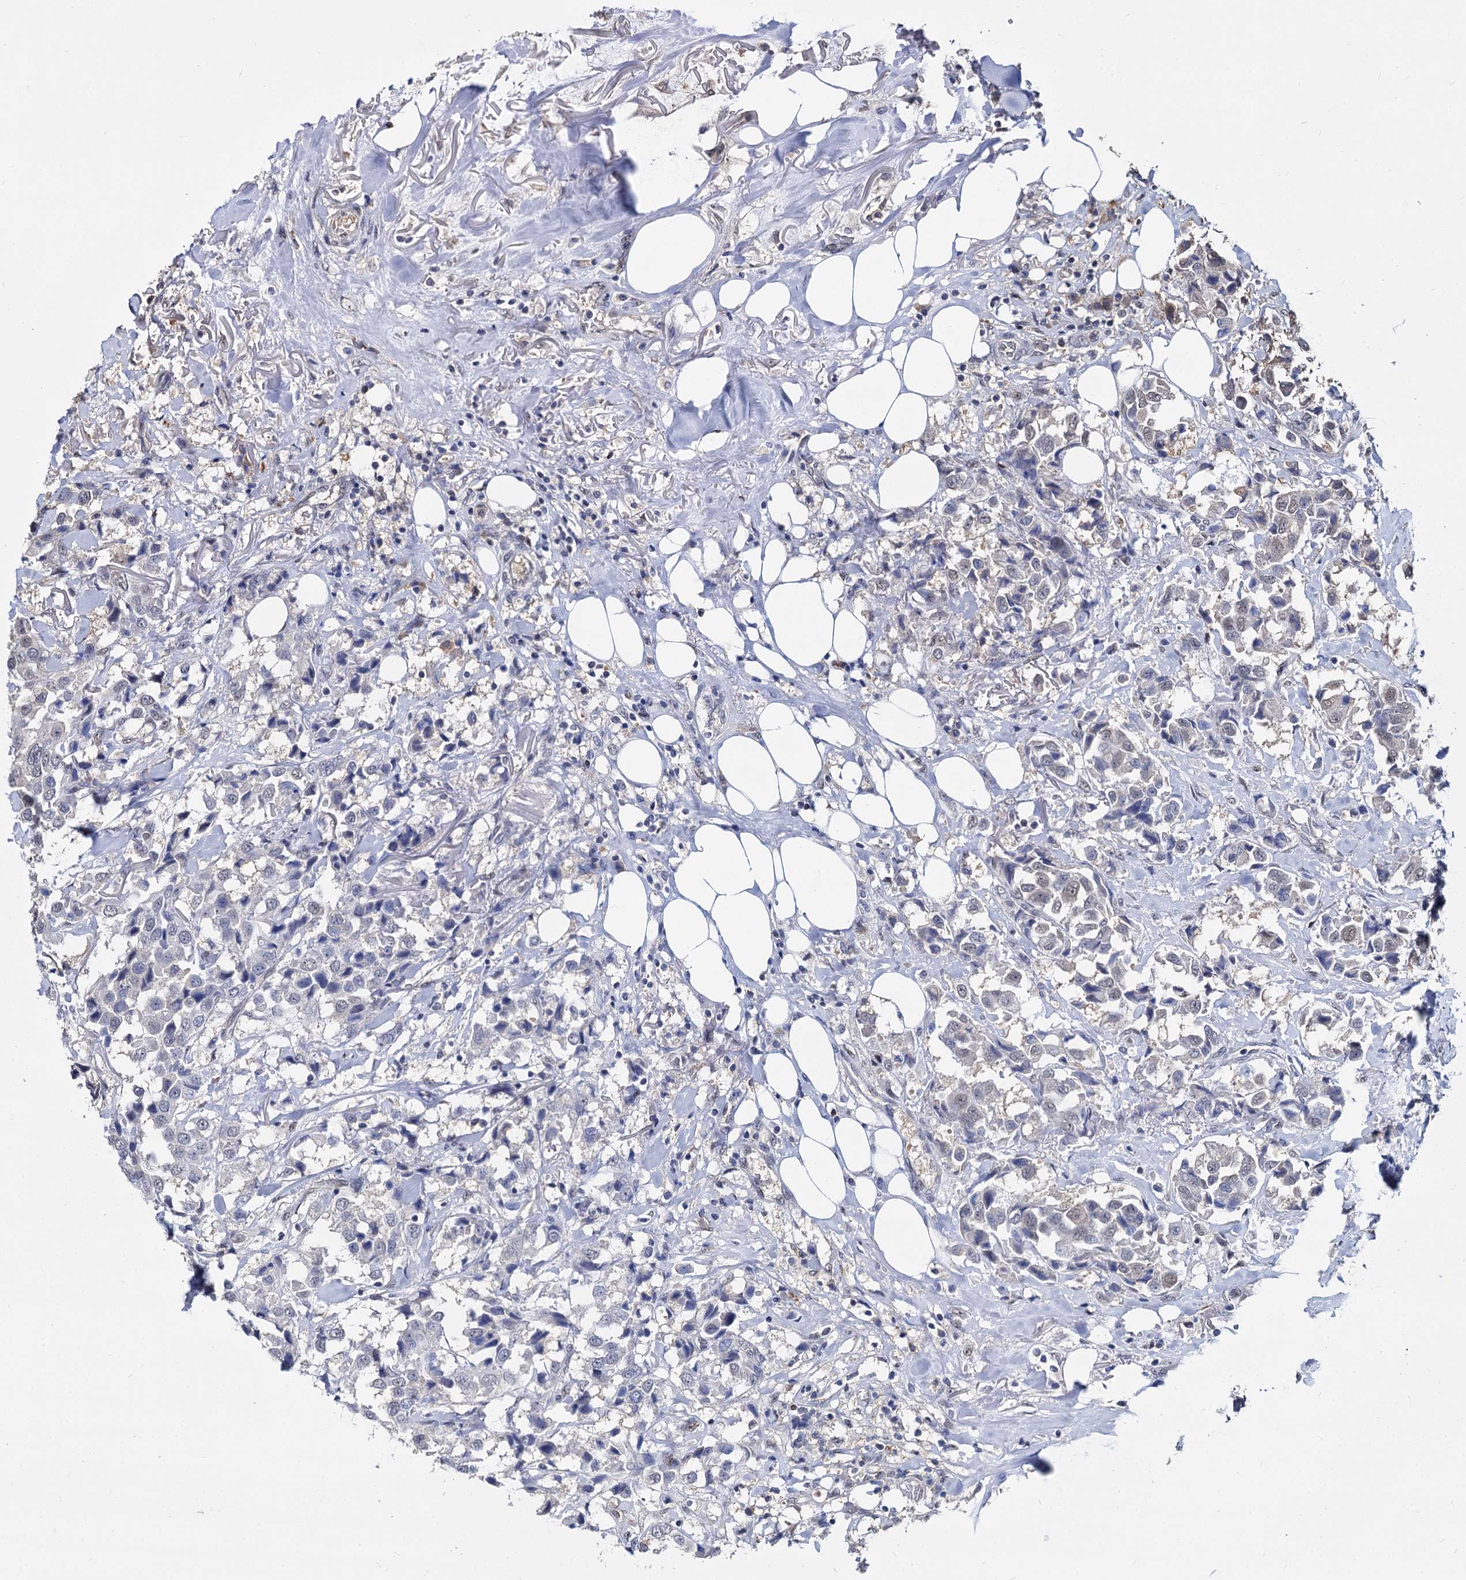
{"staining": {"intensity": "weak", "quantity": "25%-75%", "location": "nuclear"}, "tissue": "breast cancer", "cell_type": "Tumor cells", "image_type": "cancer", "snomed": [{"axis": "morphology", "description": "Duct carcinoma"}, {"axis": "topography", "description": "Breast"}], "caption": "Protein expression by immunohistochemistry (IHC) exhibits weak nuclear positivity in about 25%-75% of tumor cells in breast cancer.", "gene": "PSMD4", "patient": {"sex": "female", "age": 80}}